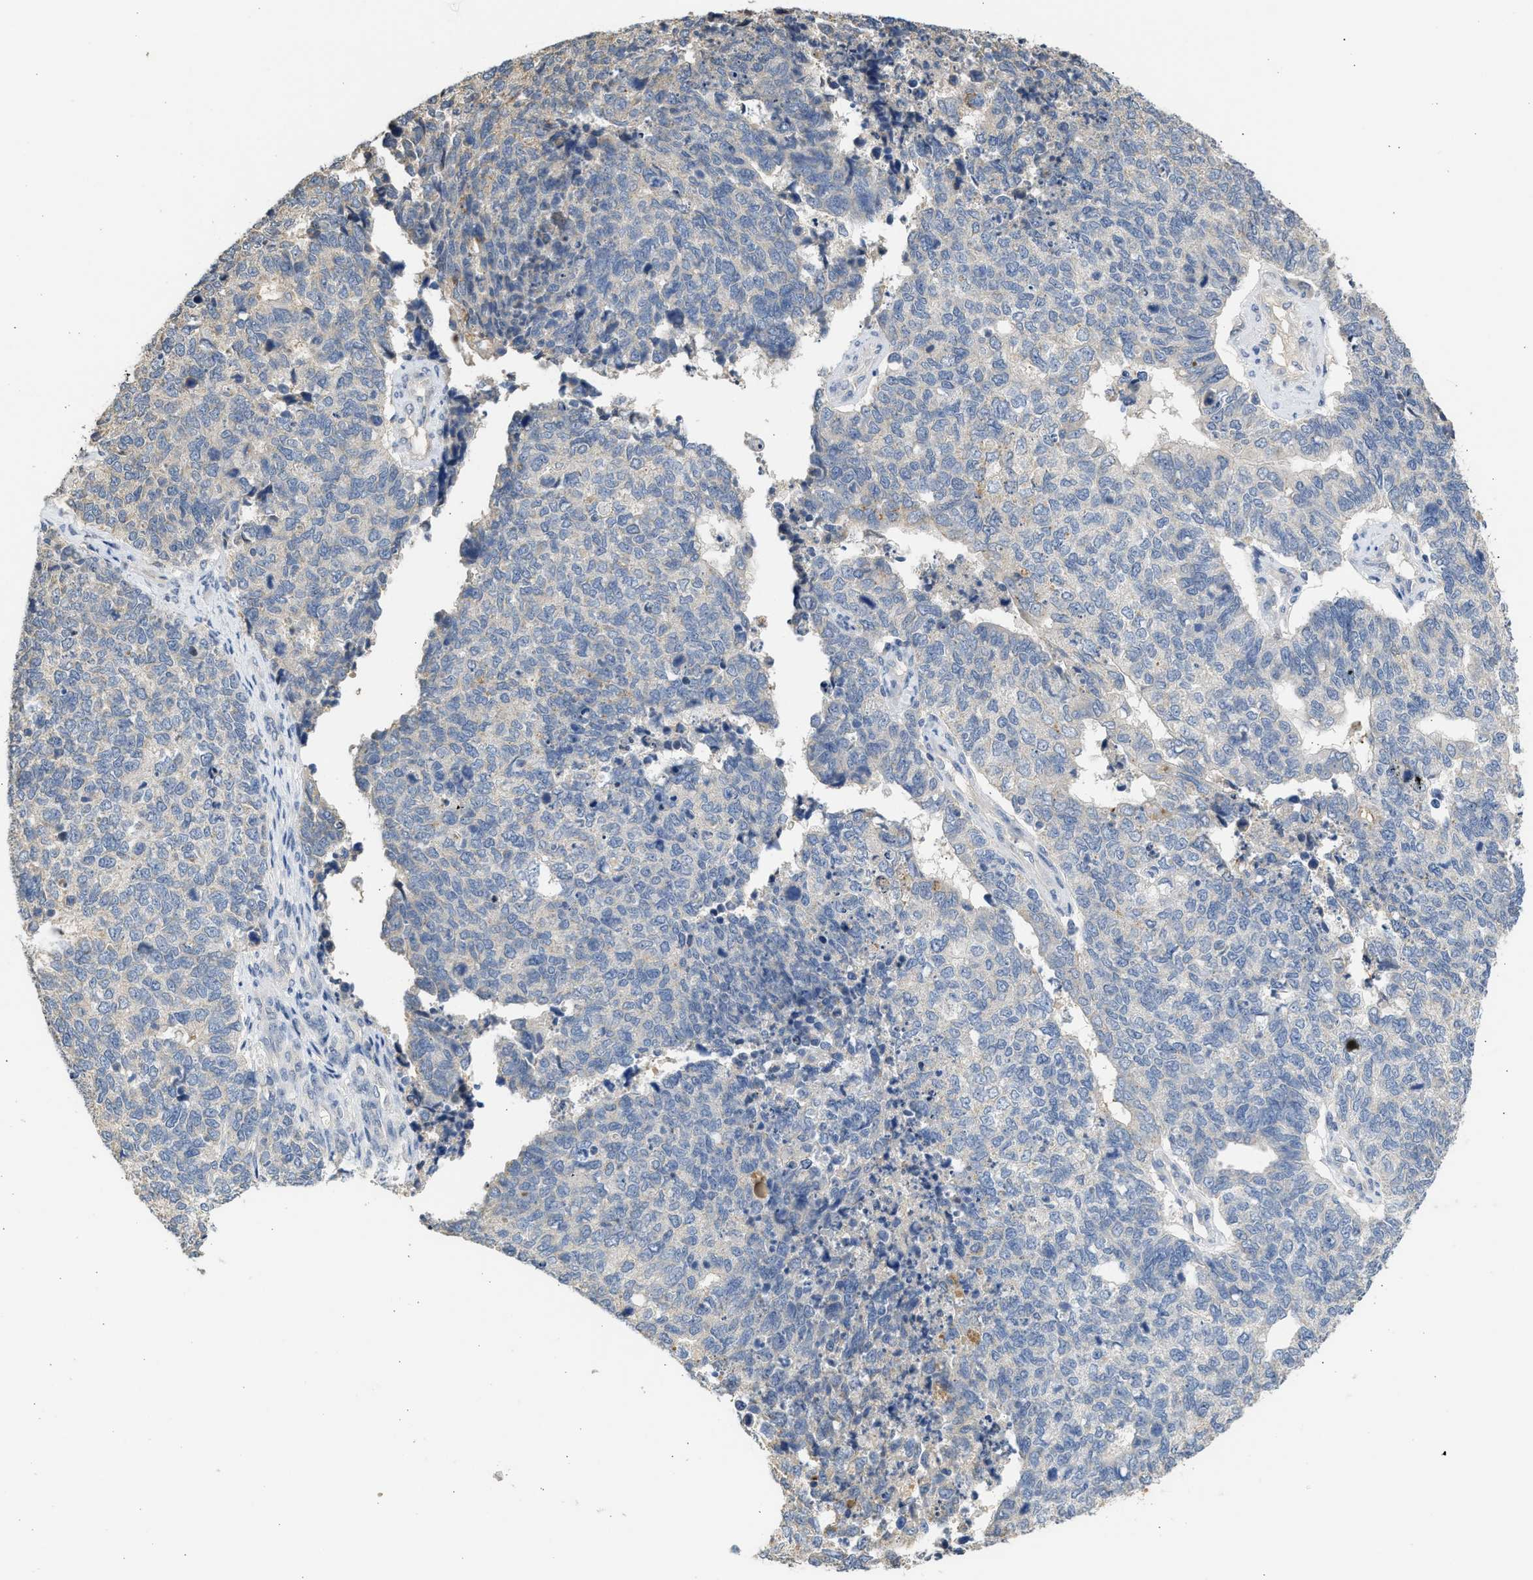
{"staining": {"intensity": "negative", "quantity": "none", "location": "none"}, "tissue": "cervical cancer", "cell_type": "Tumor cells", "image_type": "cancer", "snomed": [{"axis": "morphology", "description": "Squamous cell carcinoma, NOS"}, {"axis": "topography", "description": "Cervix"}], "caption": "The photomicrograph exhibits no significant staining in tumor cells of squamous cell carcinoma (cervical). (DAB (3,3'-diaminobenzidine) IHC visualized using brightfield microscopy, high magnification).", "gene": "SULT2A1", "patient": {"sex": "female", "age": 63}}